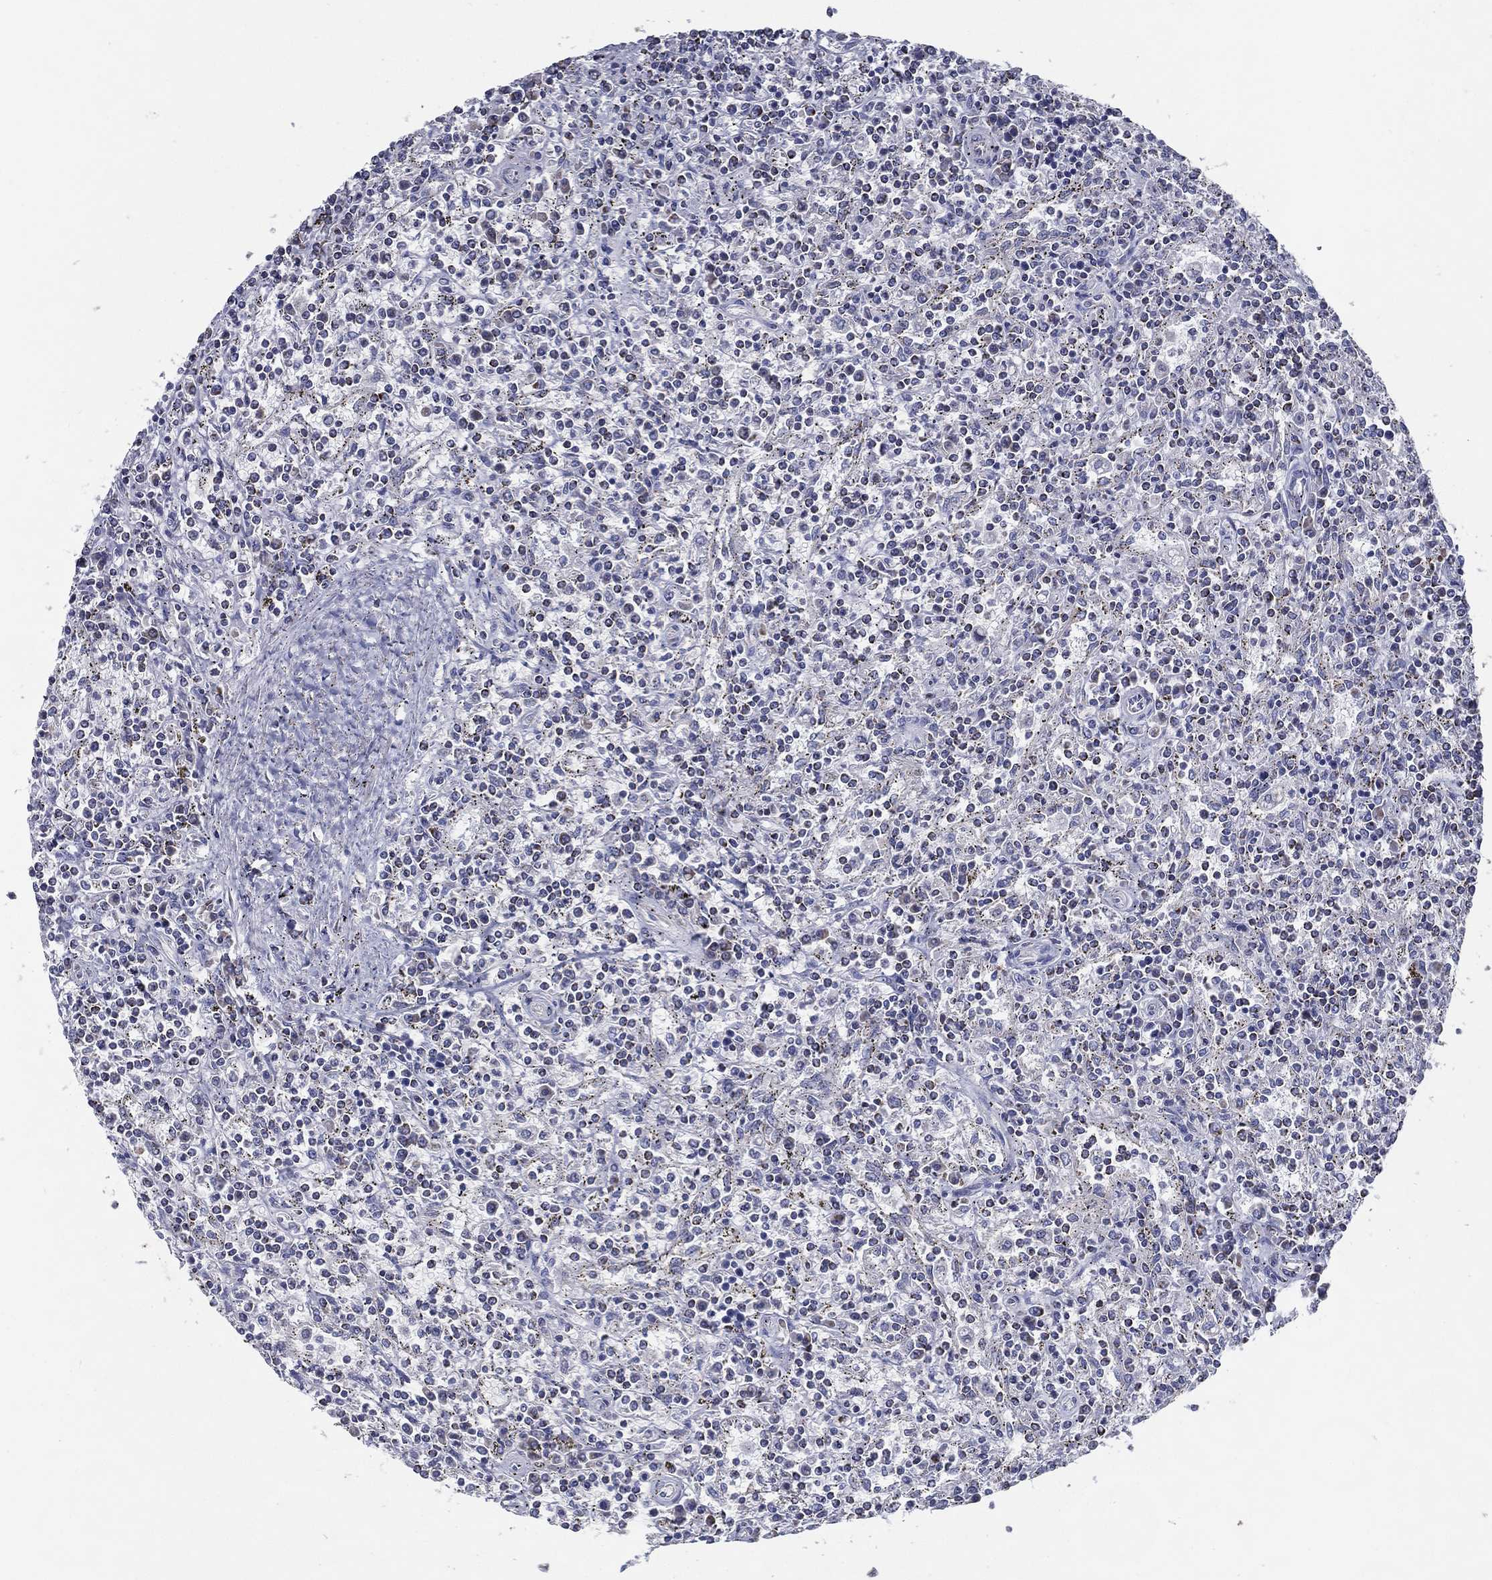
{"staining": {"intensity": "negative", "quantity": "none", "location": "none"}, "tissue": "lymphoma", "cell_type": "Tumor cells", "image_type": "cancer", "snomed": [{"axis": "morphology", "description": "Malignant lymphoma, non-Hodgkin's type, Low grade"}, {"axis": "topography", "description": "Spleen"}], "caption": "IHC of human malignant lymphoma, non-Hodgkin's type (low-grade) shows no expression in tumor cells. (Immunohistochemistry, brightfield microscopy, high magnification).", "gene": "SFXN1", "patient": {"sex": "male", "age": 62}}